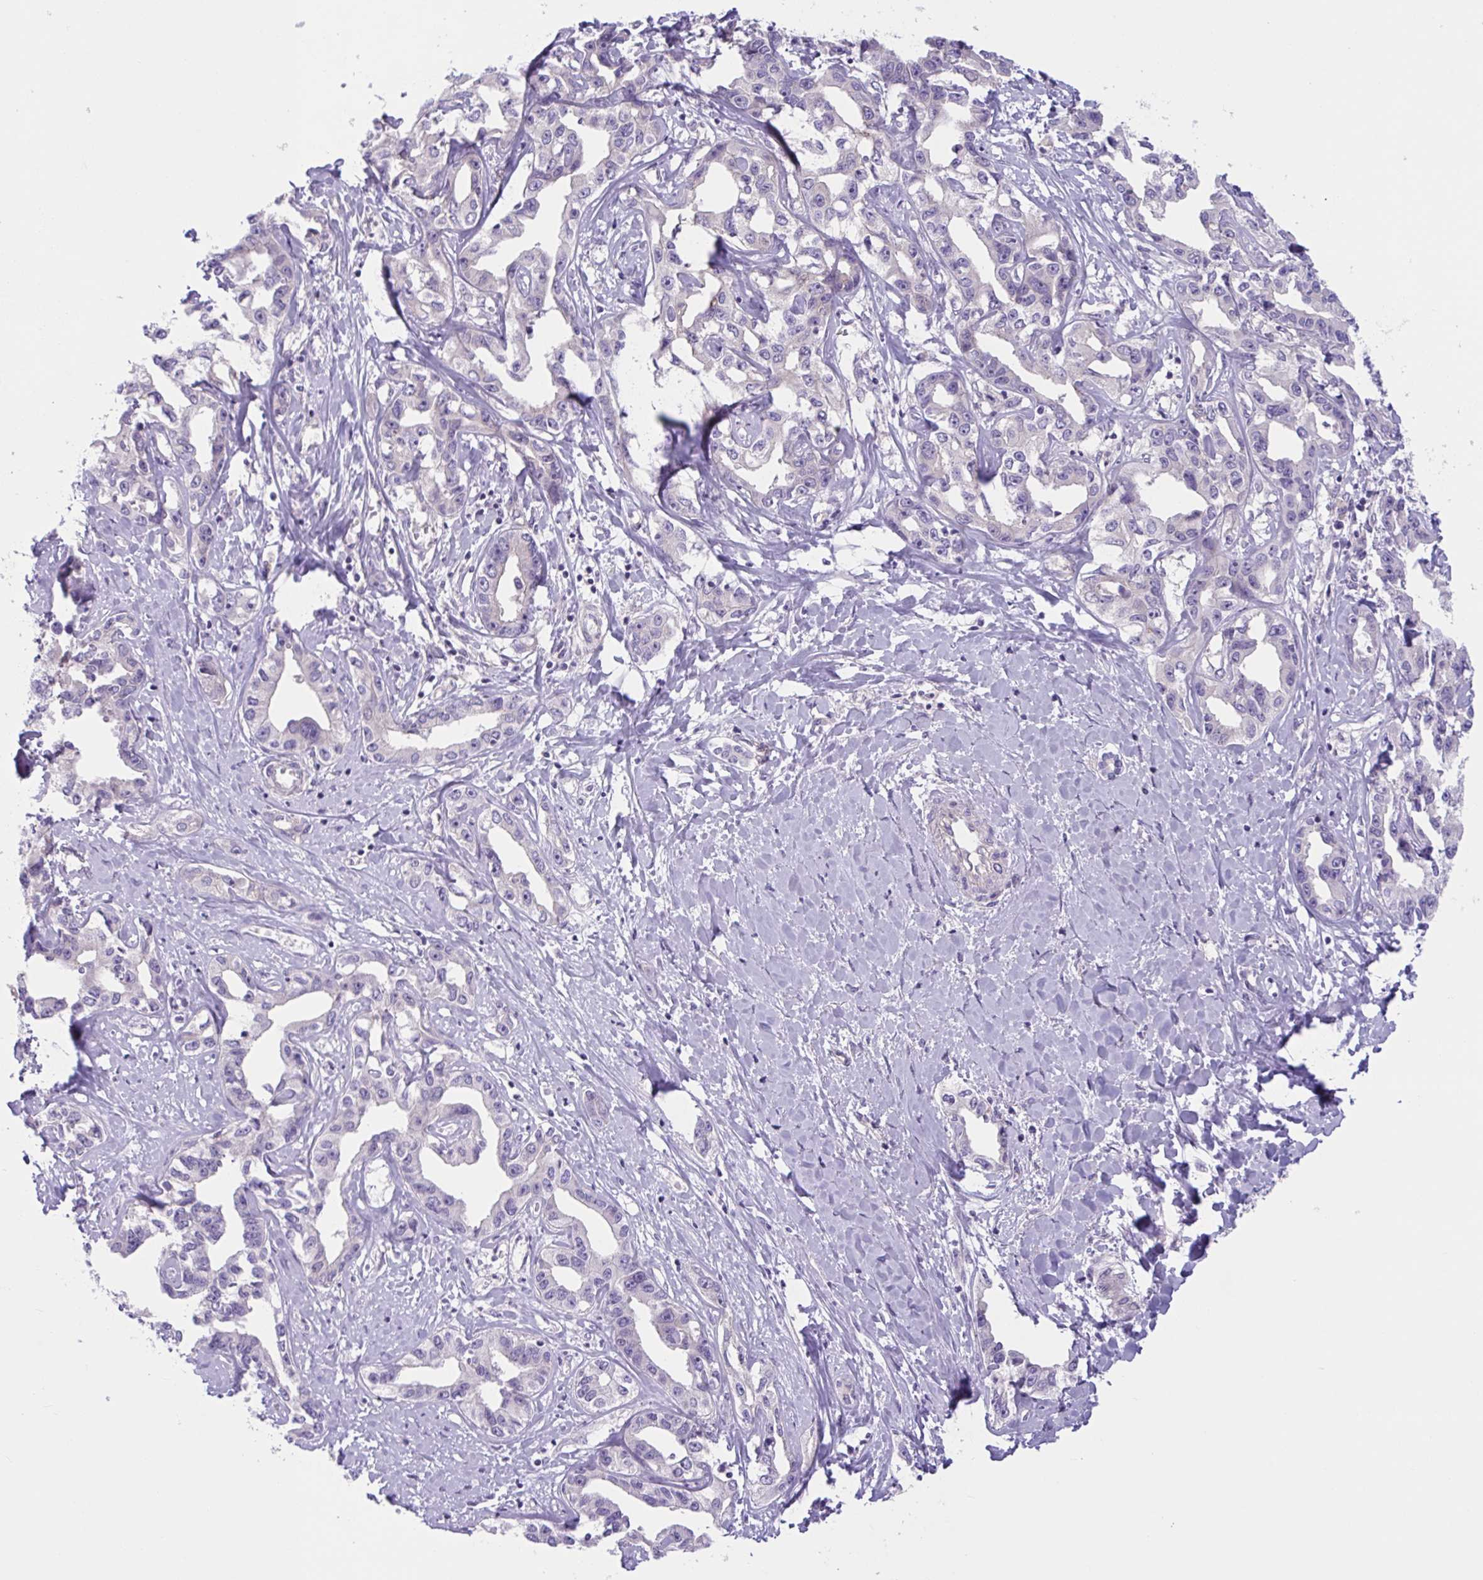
{"staining": {"intensity": "negative", "quantity": "none", "location": "none"}, "tissue": "liver cancer", "cell_type": "Tumor cells", "image_type": "cancer", "snomed": [{"axis": "morphology", "description": "Cholangiocarcinoma"}, {"axis": "topography", "description": "Liver"}], "caption": "A high-resolution micrograph shows immunohistochemistry (IHC) staining of liver cholangiocarcinoma, which displays no significant expression in tumor cells.", "gene": "TTC7B", "patient": {"sex": "male", "age": 59}}